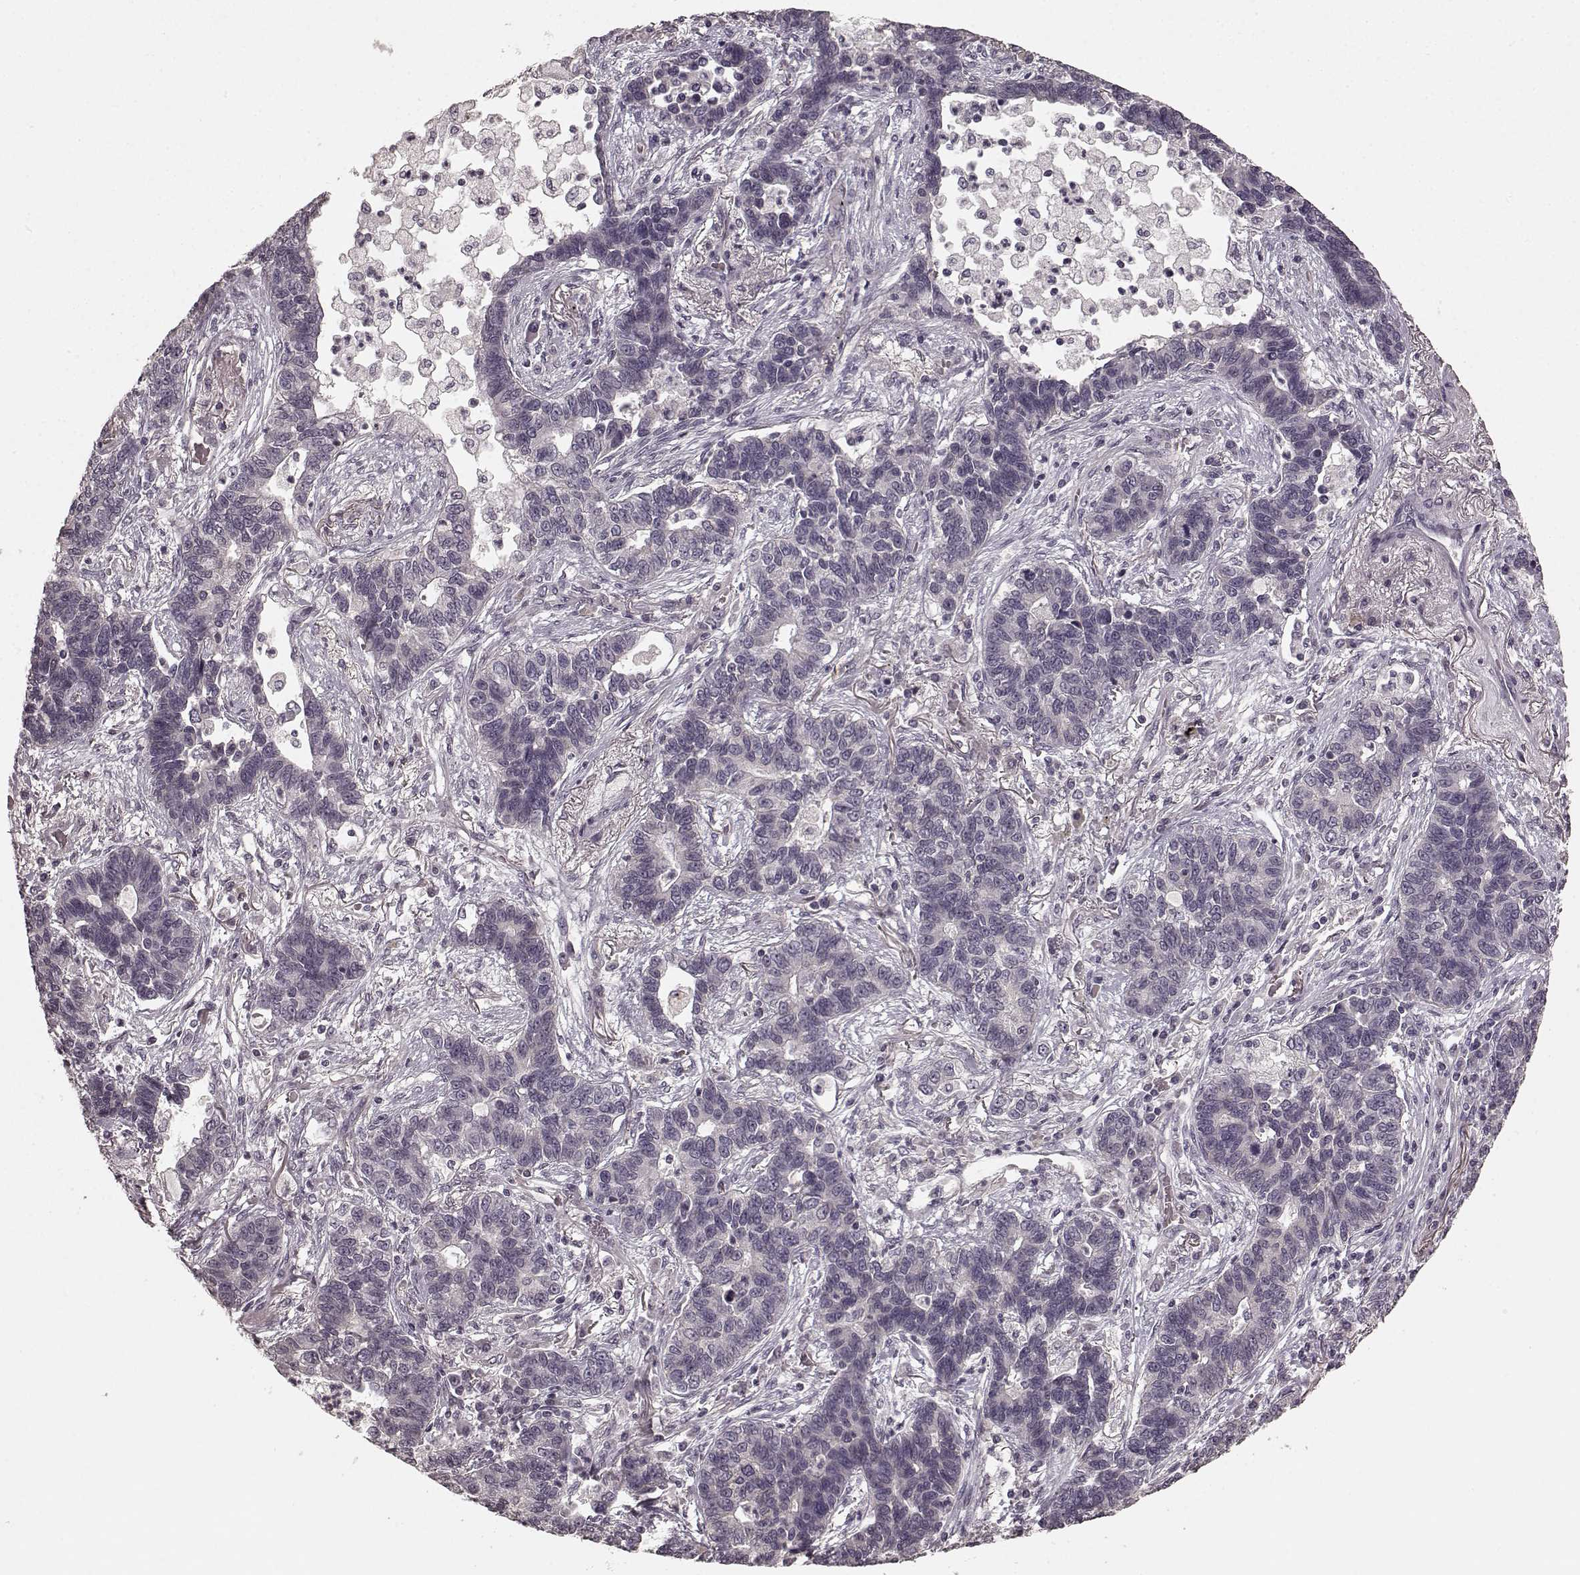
{"staining": {"intensity": "negative", "quantity": "none", "location": "none"}, "tissue": "lung cancer", "cell_type": "Tumor cells", "image_type": "cancer", "snomed": [{"axis": "morphology", "description": "Adenocarcinoma, NOS"}, {"axis": "topography", "description": "Lung"}], "caption": "This is an IHC photomicrograph of human lung adenocarcinoma. There is no expression in tumor cells.", "gene": "PRKCE", "patient": {"sex": "female", "age": 57}}